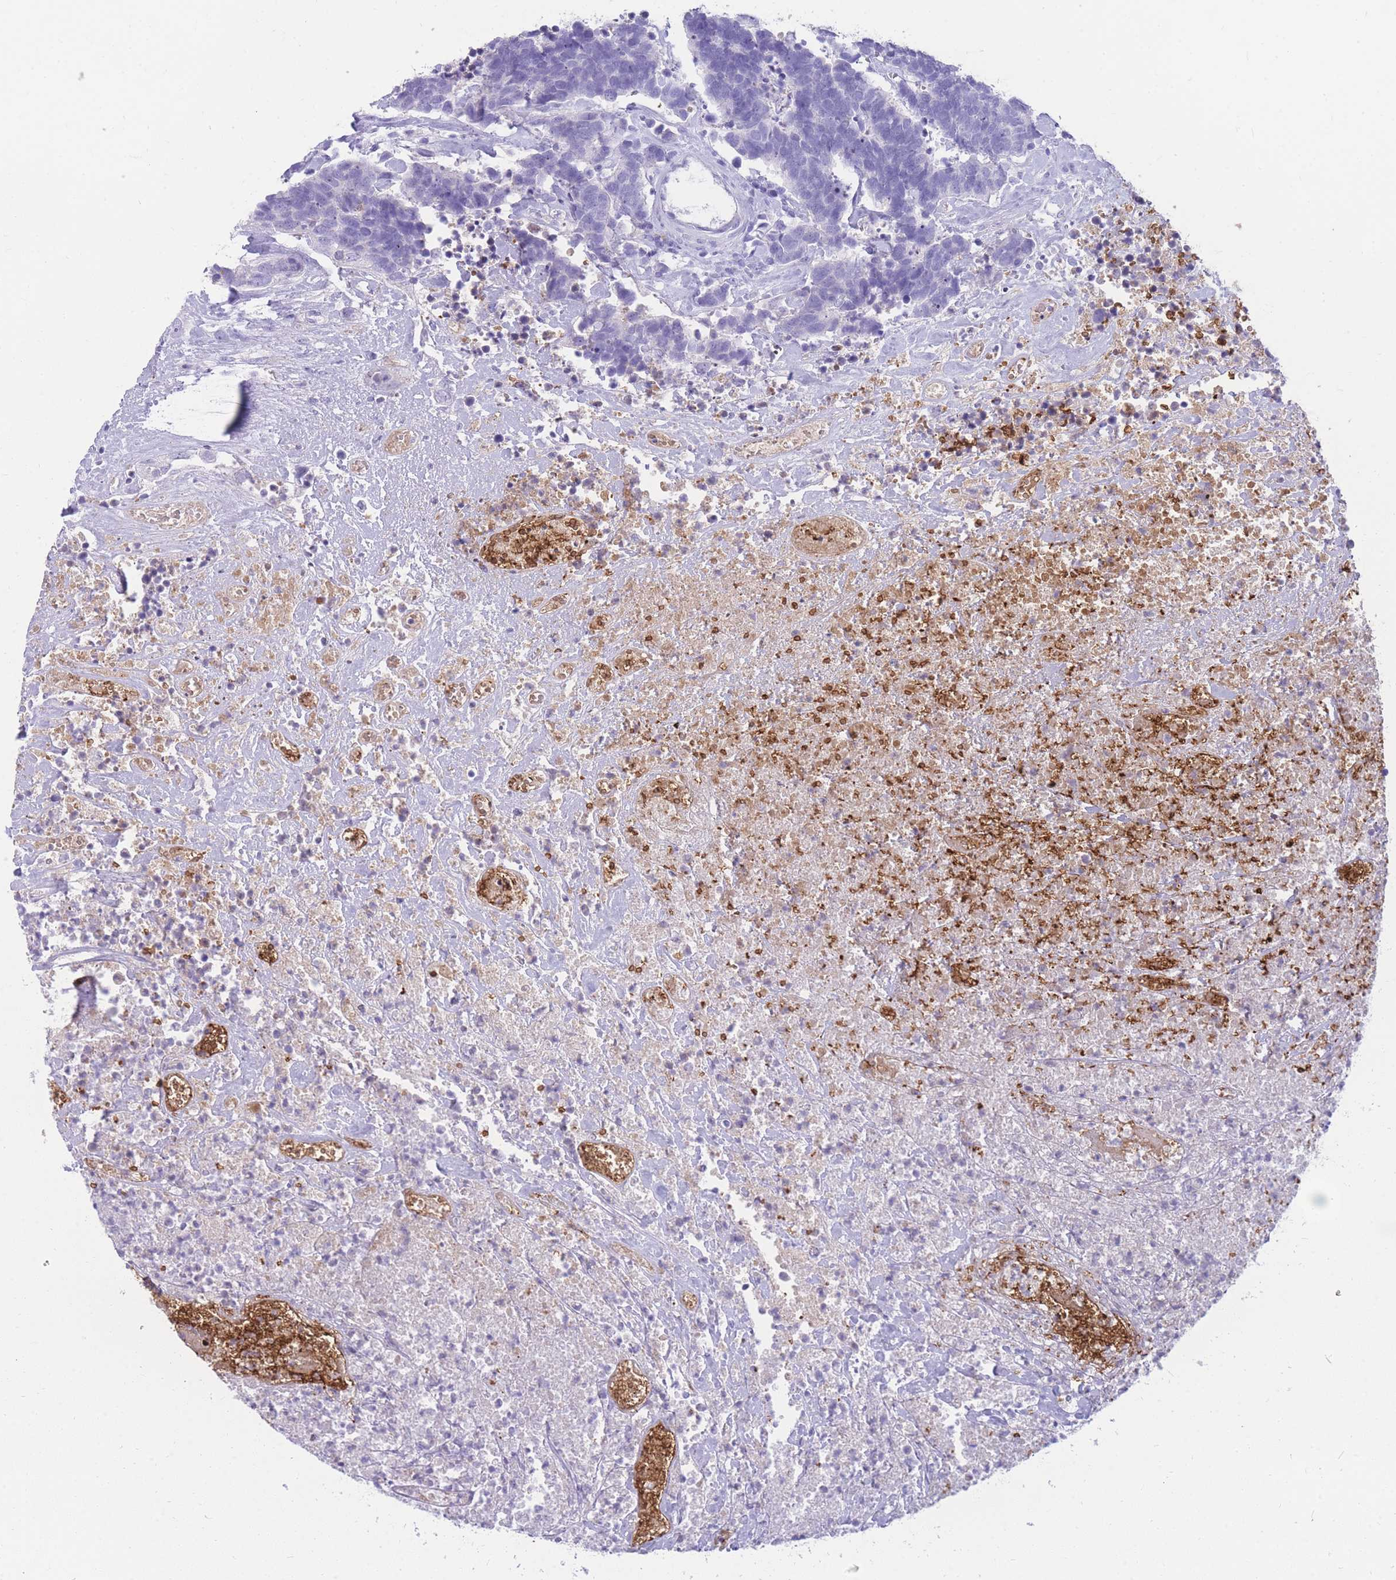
{"staining": {"intensity": "negative", "quantity": "none", "location": "none"}, "tissue": "carcinoid", "cell_type": "Tumor cells", "image_type": "cancer", "snomed": [{"axis": "morphology", "description": "Carcinoma, NOS"}, {"axis": "morphology", "description": "Carcinoid, malignant, NOS"}, {"axis": "topography", "description": "Urinary bladder"}], "caption": "The immunohistochemistry (IHC) histopathology image has no significant positivity in tumor cells of carcinoid tissue.", "gene": "NKX1-2", "patient": {"sex": "male", "age": 57}}